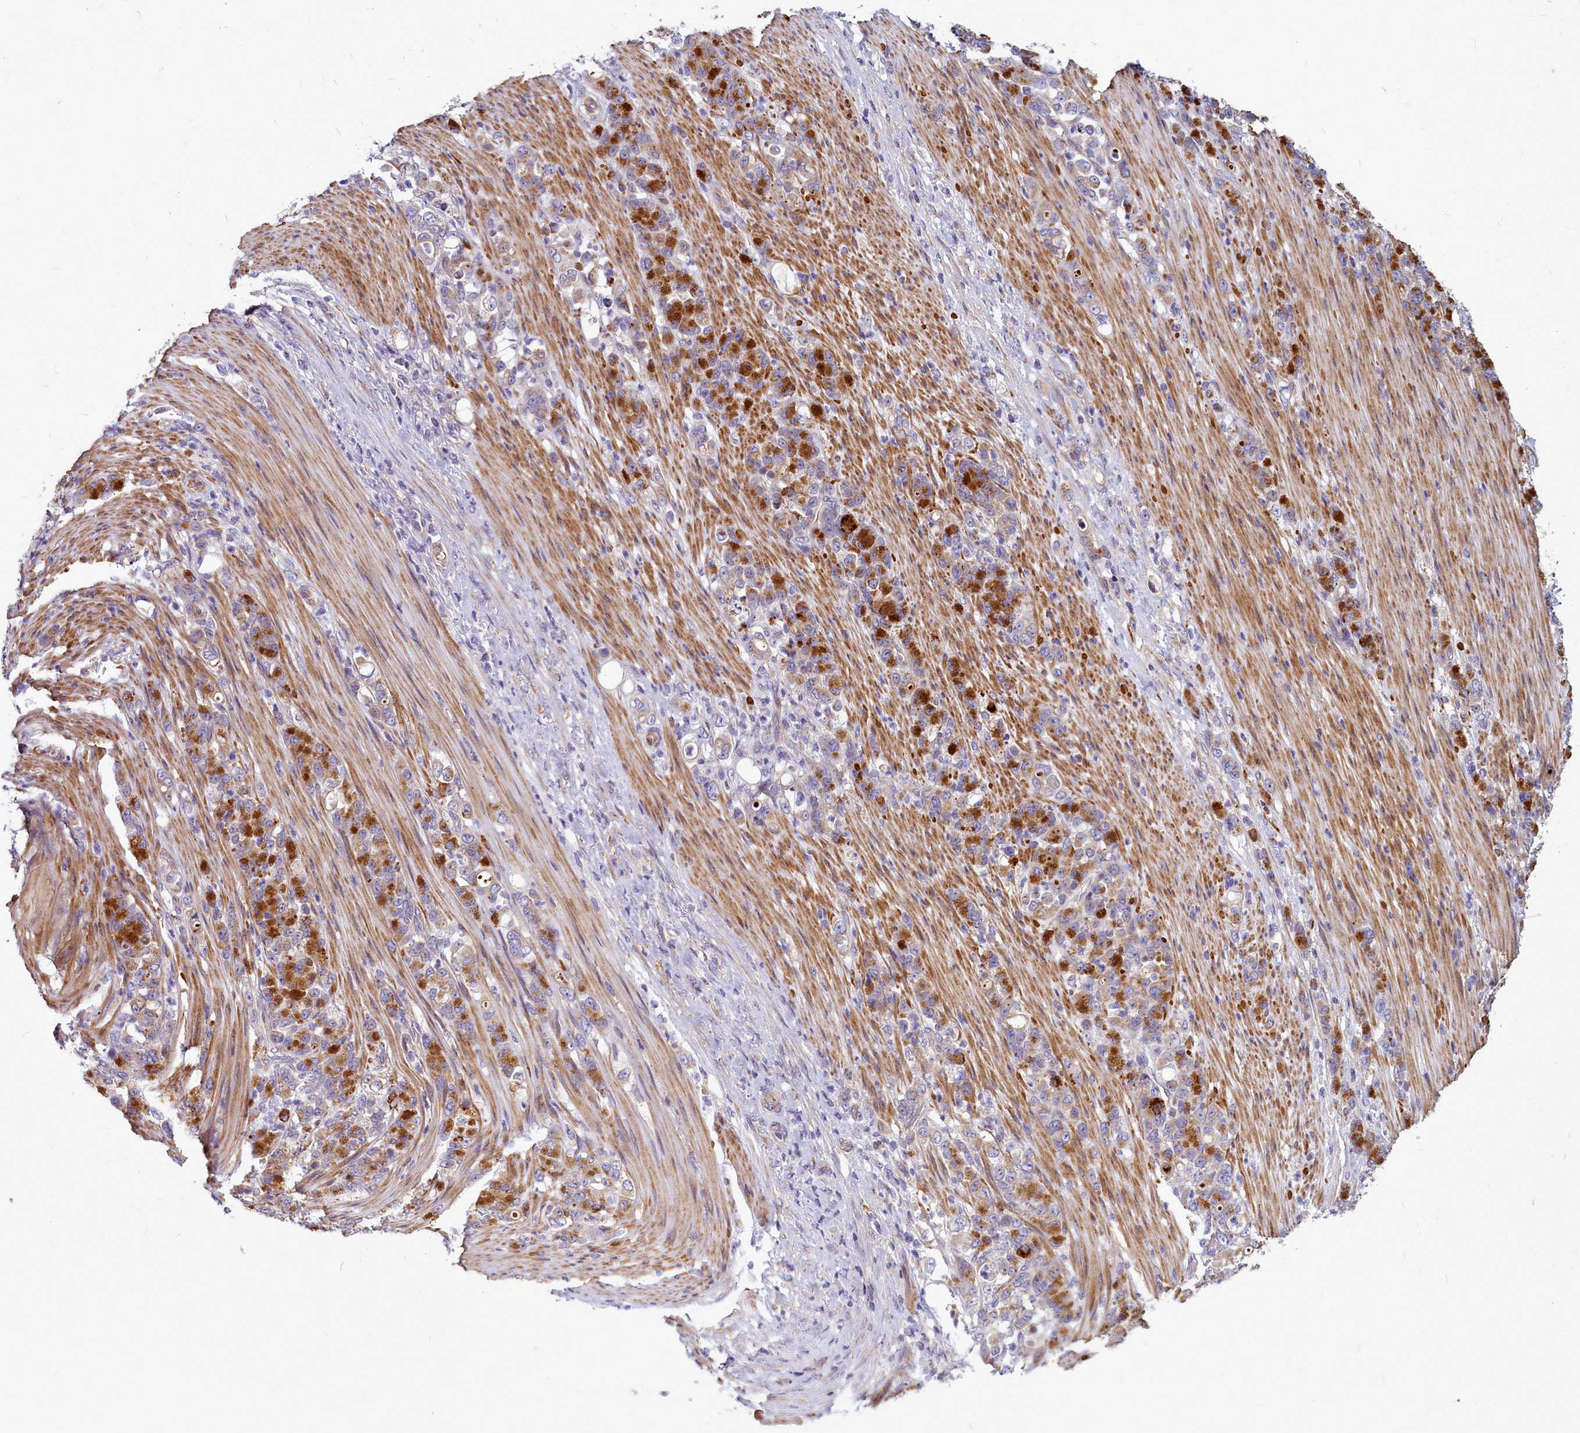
{"staining": {"intensity": "strong", "quantity": "25%-75%", "location": "cytoplasmic/membranous"}, "tissue": "stomach cancer", "cell_type": "Tumor cells", "image_type": "cancer", "snomed": [{"axis": "morphology", "description": "Normal tissue, NOS"}, {"axis": "morphology", "description": "Adenocarcinoma, NOS"}, {"axis": "topography", "description": "Stomach"}], "caption": "An image showing strong cytoplasmic/membranous expression in approximately 25%-75% of tumor cells in stomach cancer, as visualized by brown immunohistochemical staining.", "gene": "SMPD4", "patient": {"sex": "female", "age": 79}}